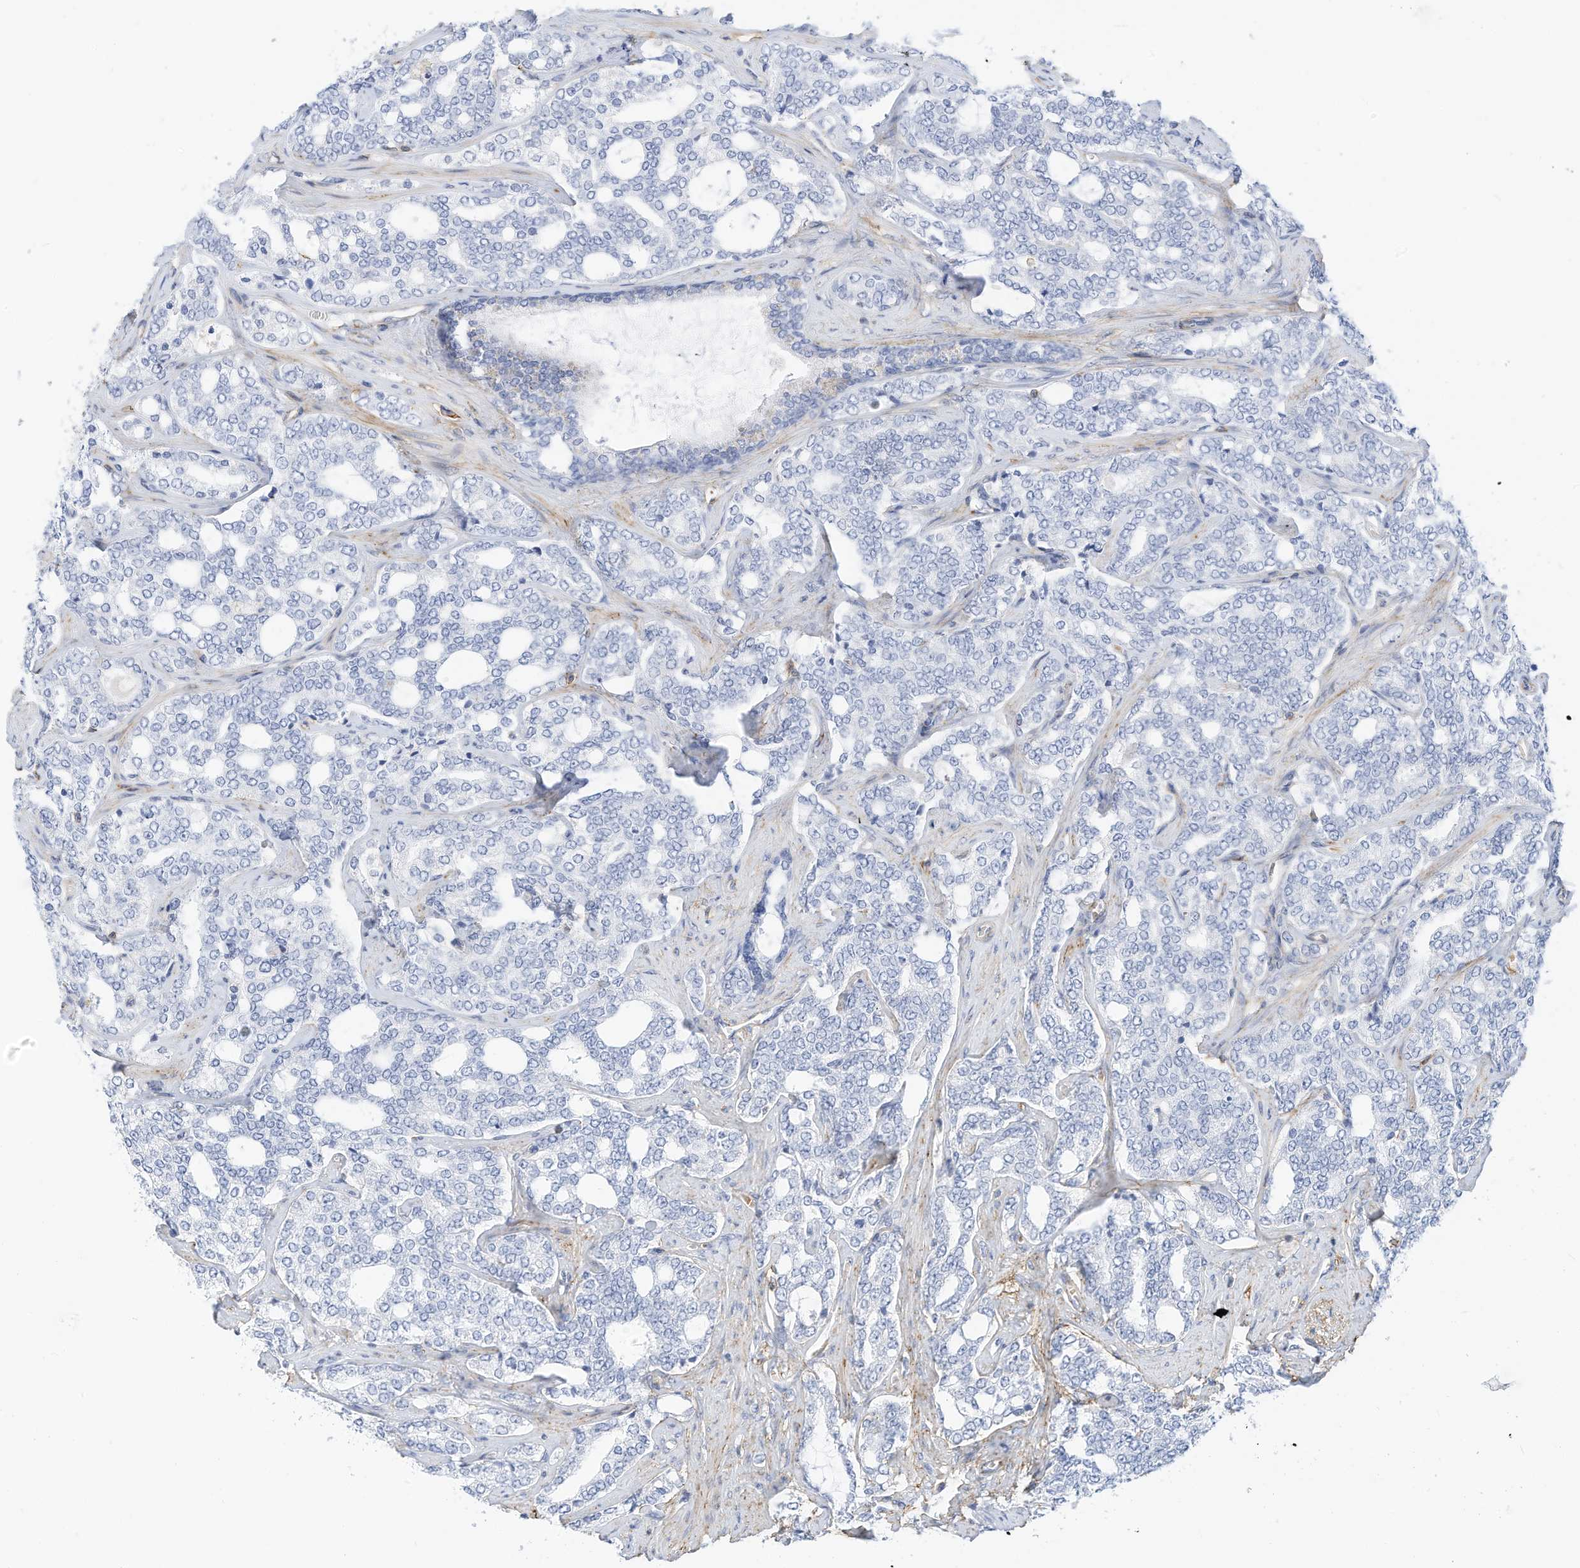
{"staining": {"intensity": "negative", "quantity": "none", "location": "none"}, "tissue": "prostate cancer", "cell_type": "Tumor cells", "image_type": "cancer", "snomed": [{"axis": "morphology", "description": "Adenocarcinoma, High grade"}, {"axis": "topography", "description": "Prostate"}], "caption": "This is a photomicrograph of IHC staining of prostate cancer, which shows no expression in tumor cells.", "gene": "TXNDC9", "patient": {"sex": "male", "age": 64}}